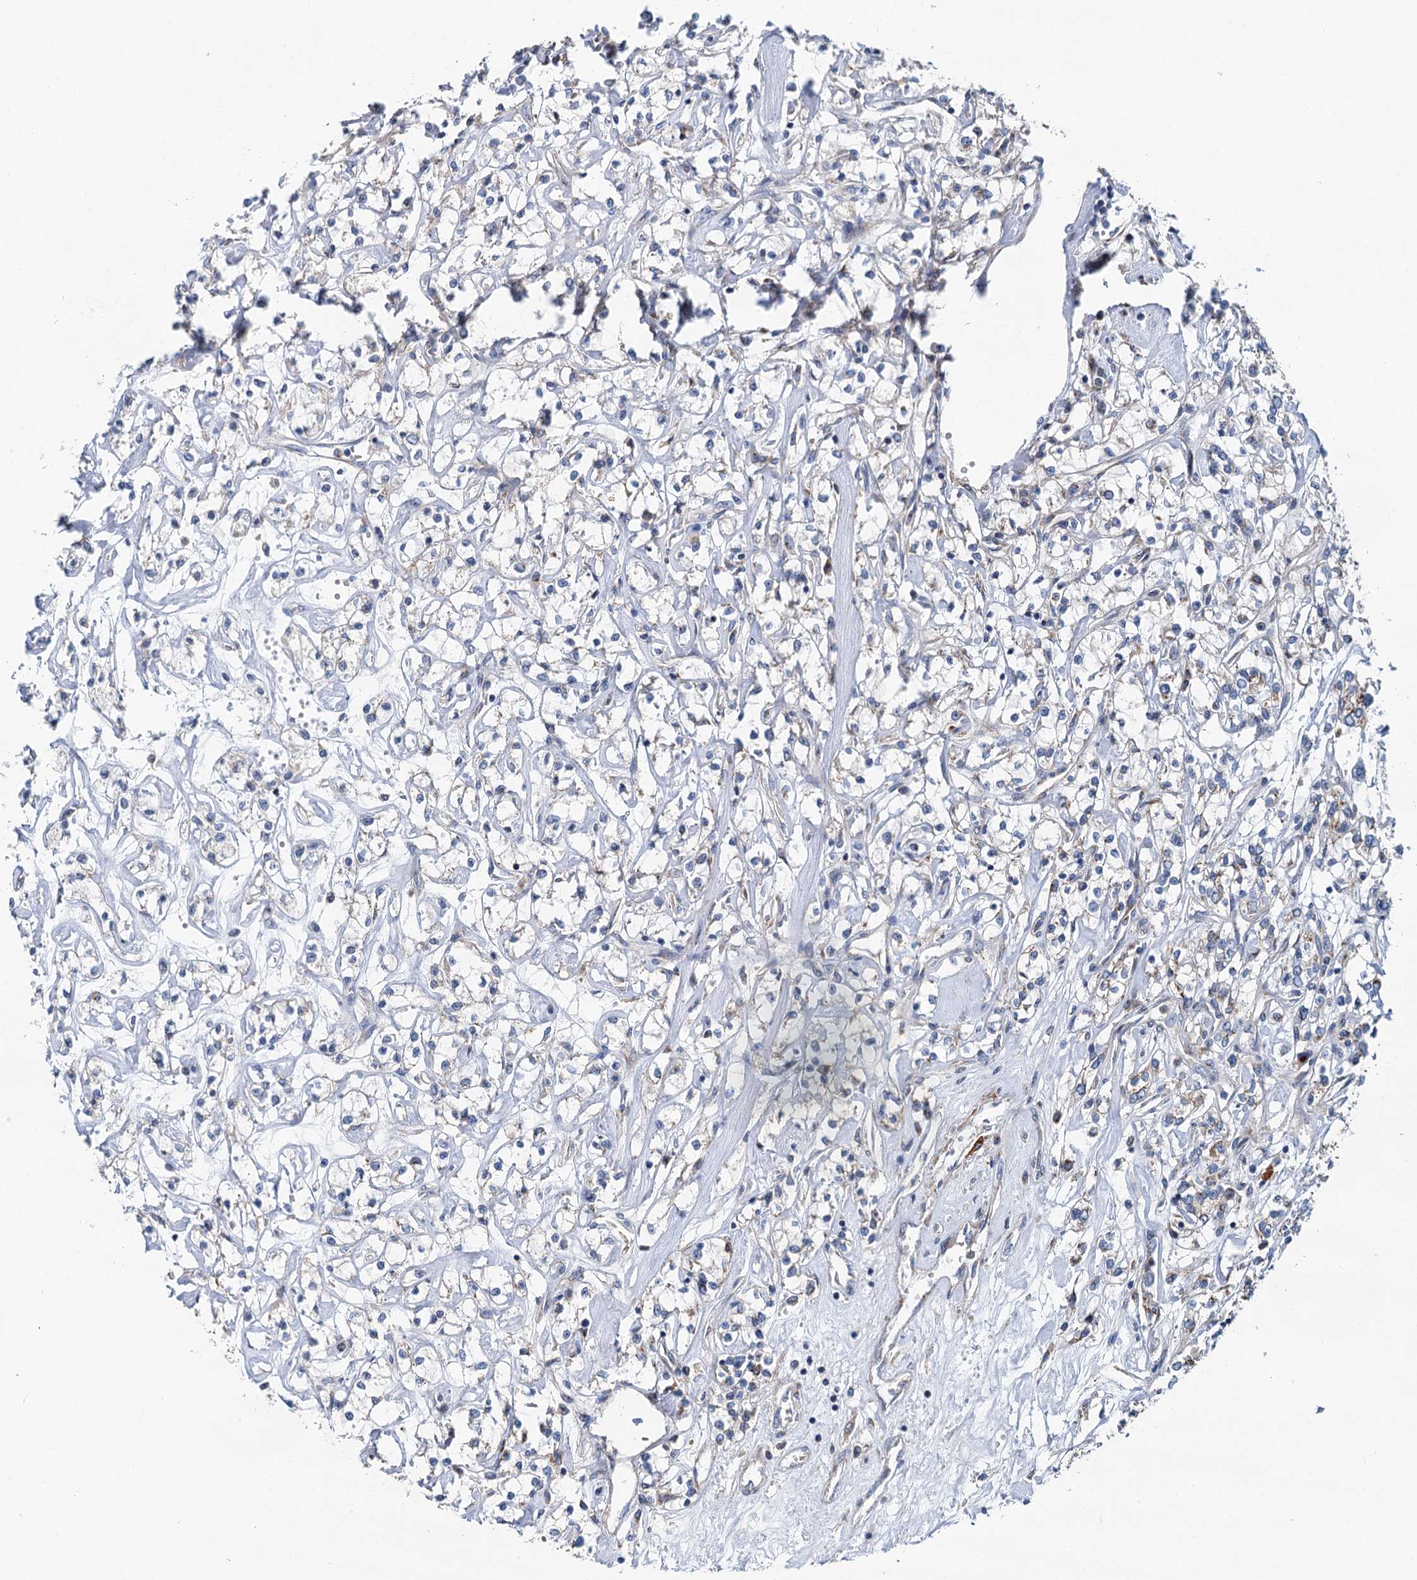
{"staining": {"intensity": "weak", "quantity": "<25%", "location": "cytoplasmic/membranous"}, "tissue": "renal cancer", "cell_type": "Tumor cells", "image_type": "cancer", "snomed": [{"axis": "morphology", "description": "Adenocarcinoma, NOS"}, {"axis": "topography", "description": "Kidney"}], "caption": "Immunohistochemistry (IHC) micrograph of neoplastic tissue: renal adenocarcinoma stained with DAB (3,3'-diaminobenzidine) reveals no significant protein positivity in tumor cells. (Brightfield microscopy of DAB IHC at high magnification).", "gene": "BET1L", "patient": {"sex": "female", "age": 59}}